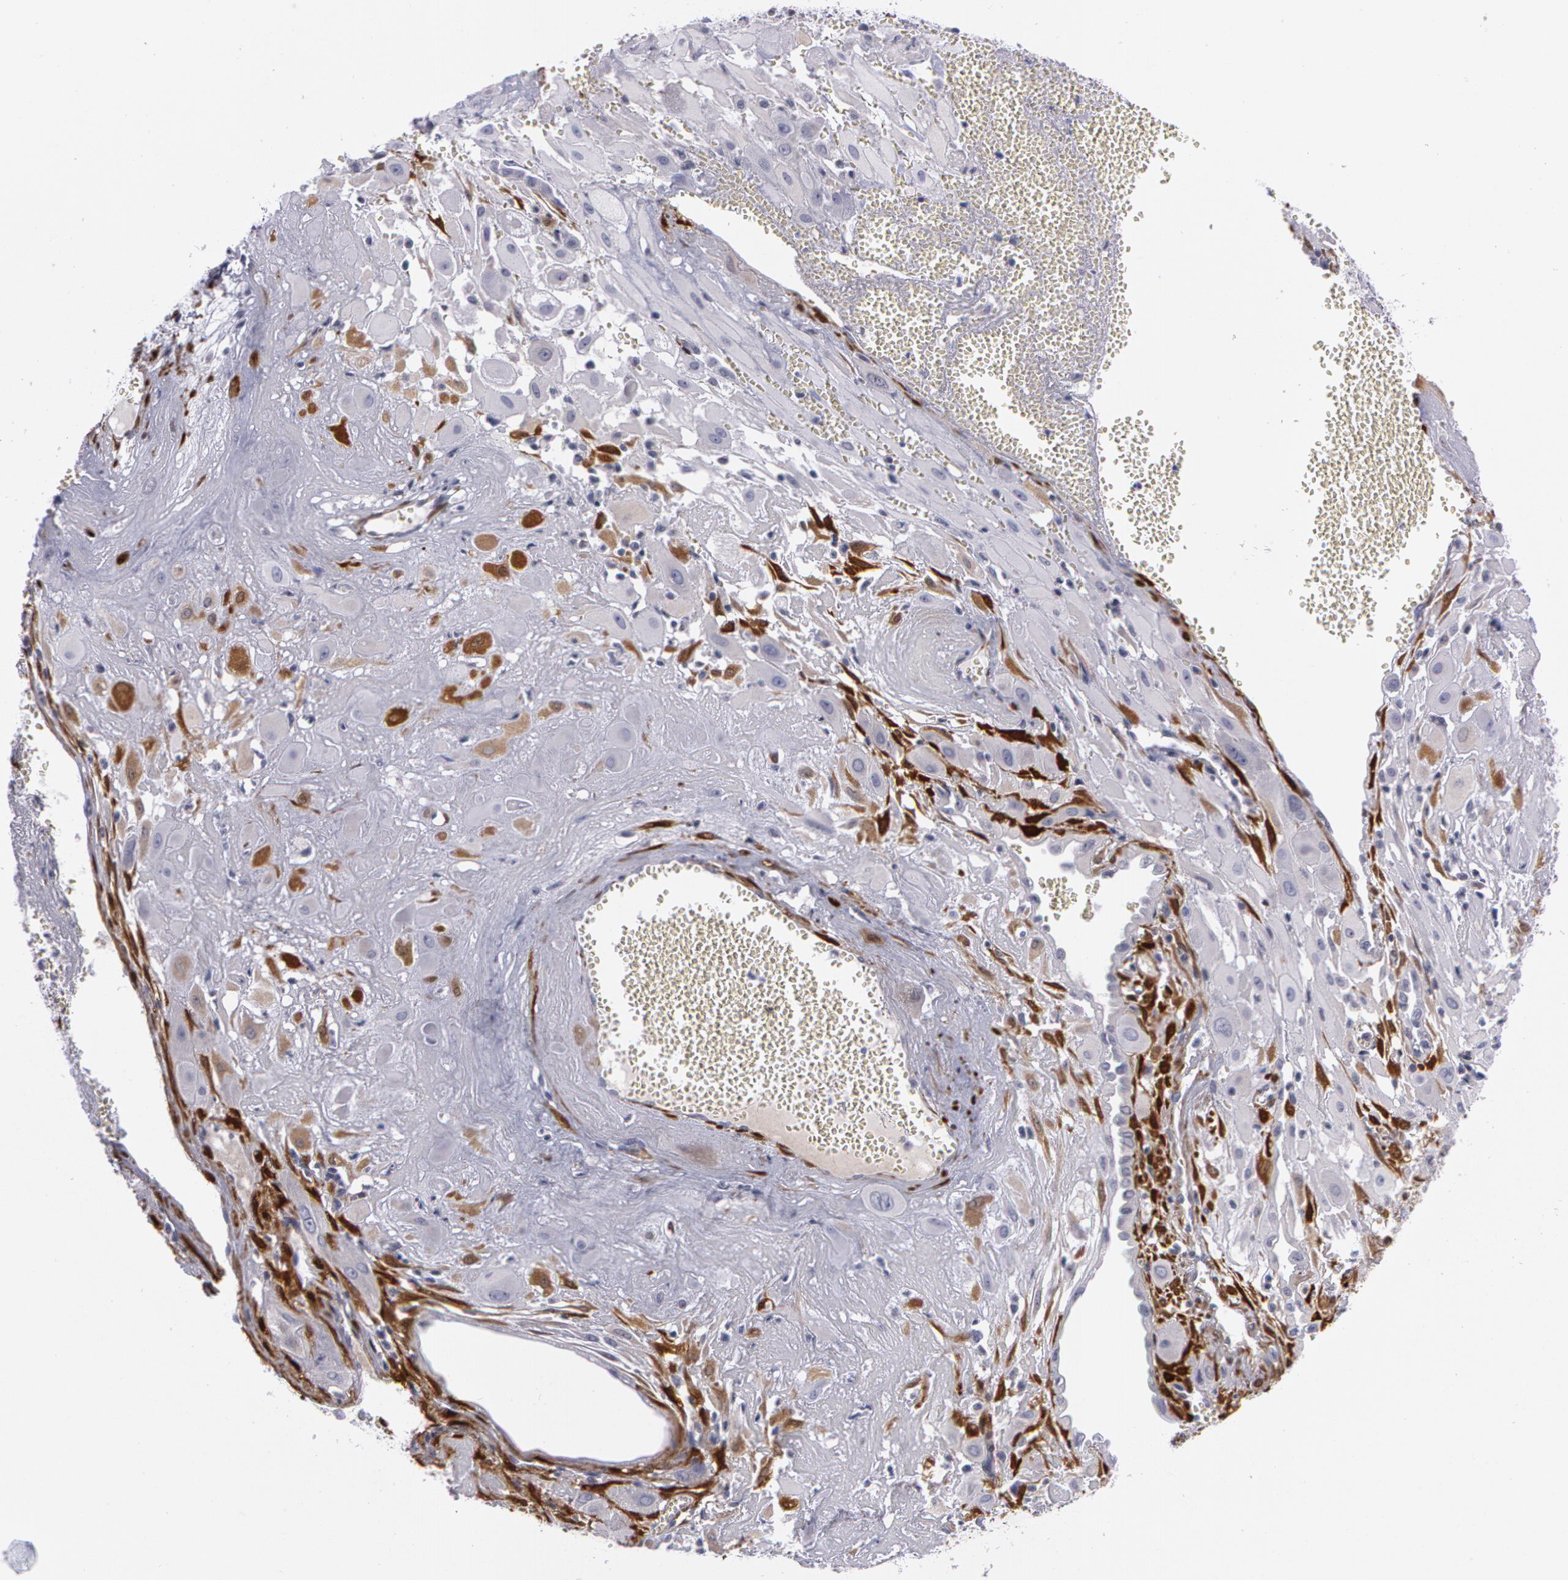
{"staining": {"intensity": "weak", "quantity": "25%-75%", "location": "cytoplasmic/membranous"}, "tissue": "cervical cancer", "cell_type": "Tumor cells", "image_type": "cancer", "snomed": [{"axis": "morphology", "description": "Squamous cell carcinoma, NOS"}, {"axis": "topography", "description": "Cervix"}], "caption": "Cervical cancer stained with a protein marker shows weak staining in tumor cells.", "gene": "TAGLN", "patient": {"sex": "female", "age": 34}}